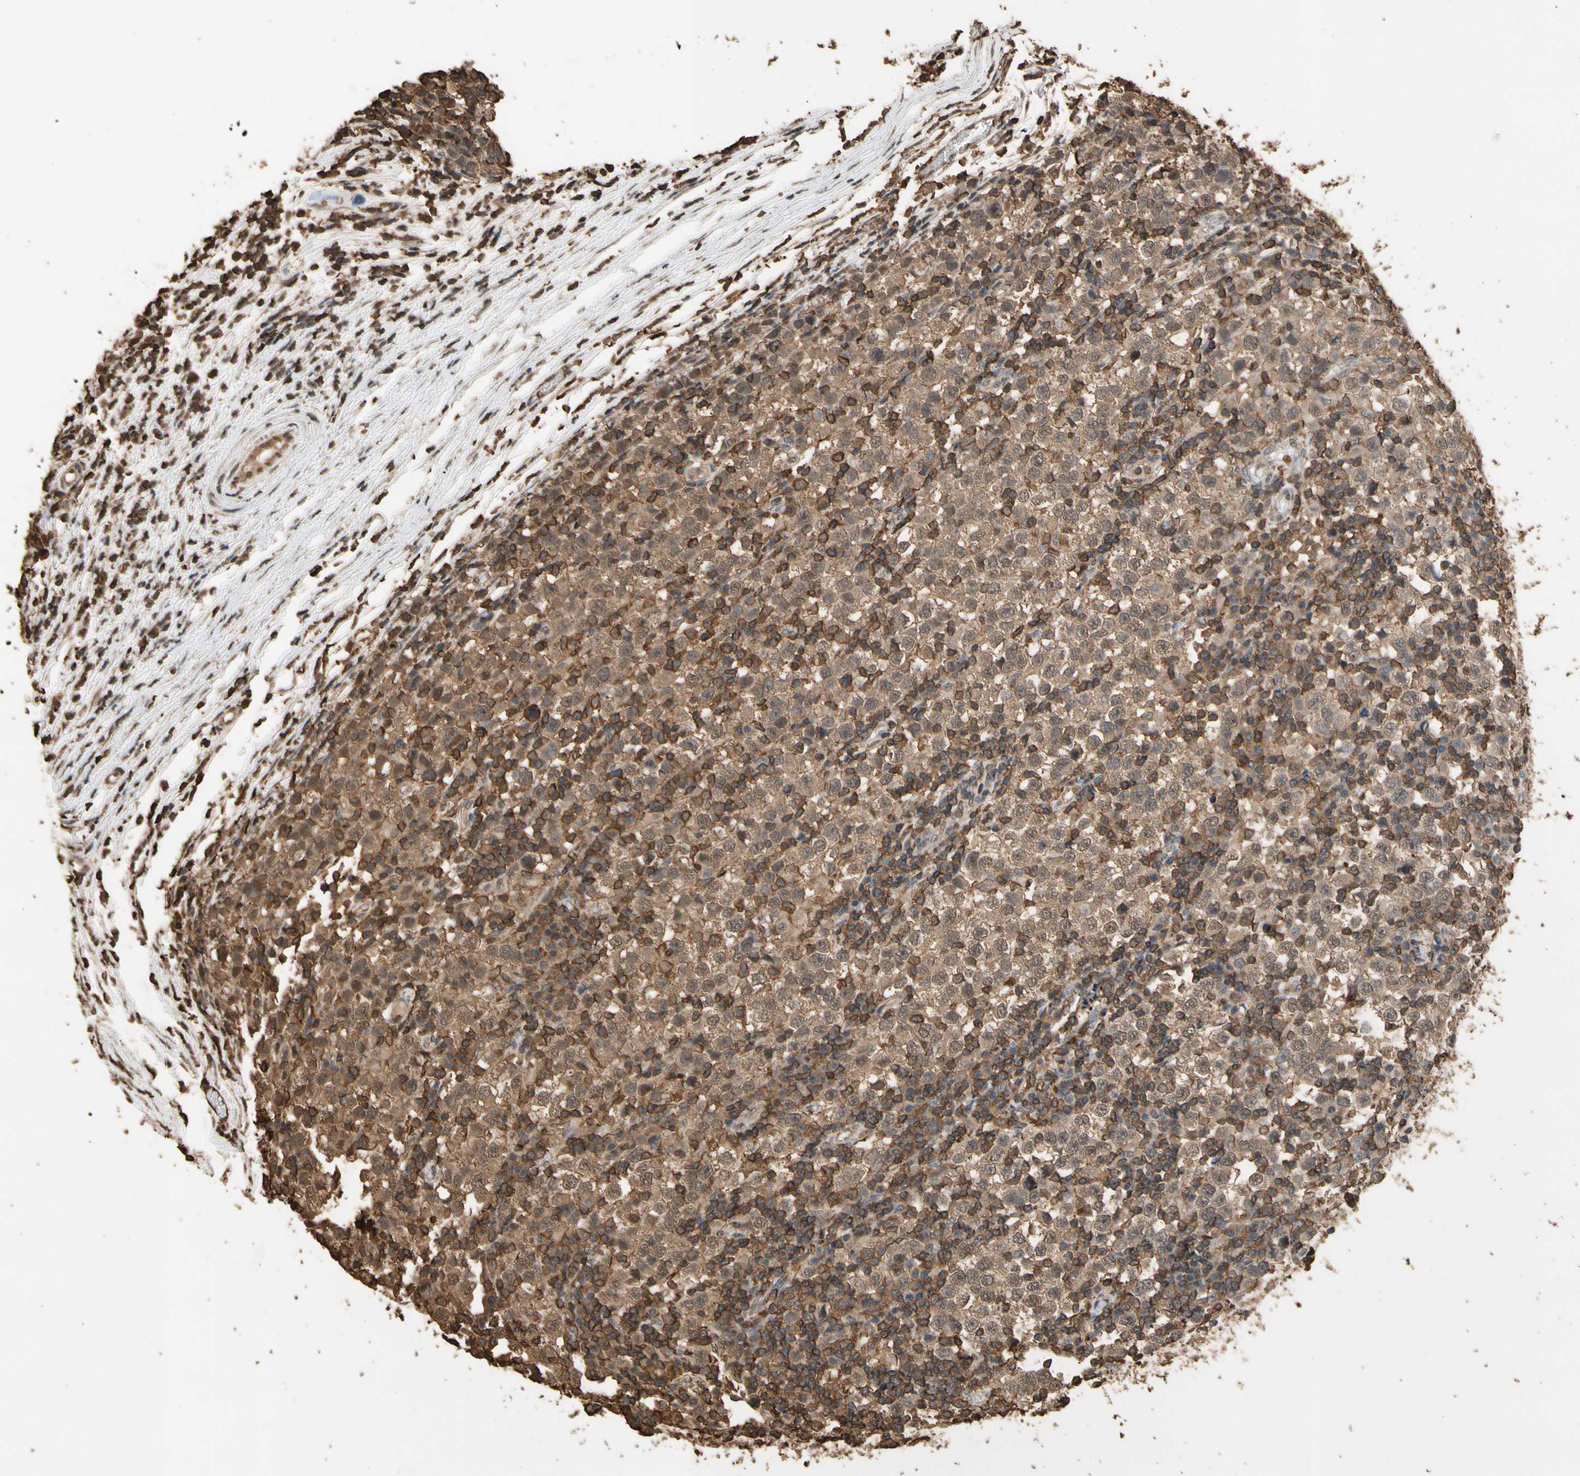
{"staining": {"intensity": "moderate", "quantity": ">75%", "location": "cytoplasmic/membranous"}, "tissue": "testis cancer", "cell_type": "Tumor cells", "image_type": "cancer", "snomed": [{"axis": "morphology", "description": "Seminoma, NOS"}, {"axis": "topography", "description": "Testis"}], "caption": "Immunohistochemical staining of human testis cancer reveals moderate cytoplasmic/membranous protein positivity in approximately >75% of tumor cells.", "gene": "TNFSF13B", "patient": {"sex": "male", "age": 65}}